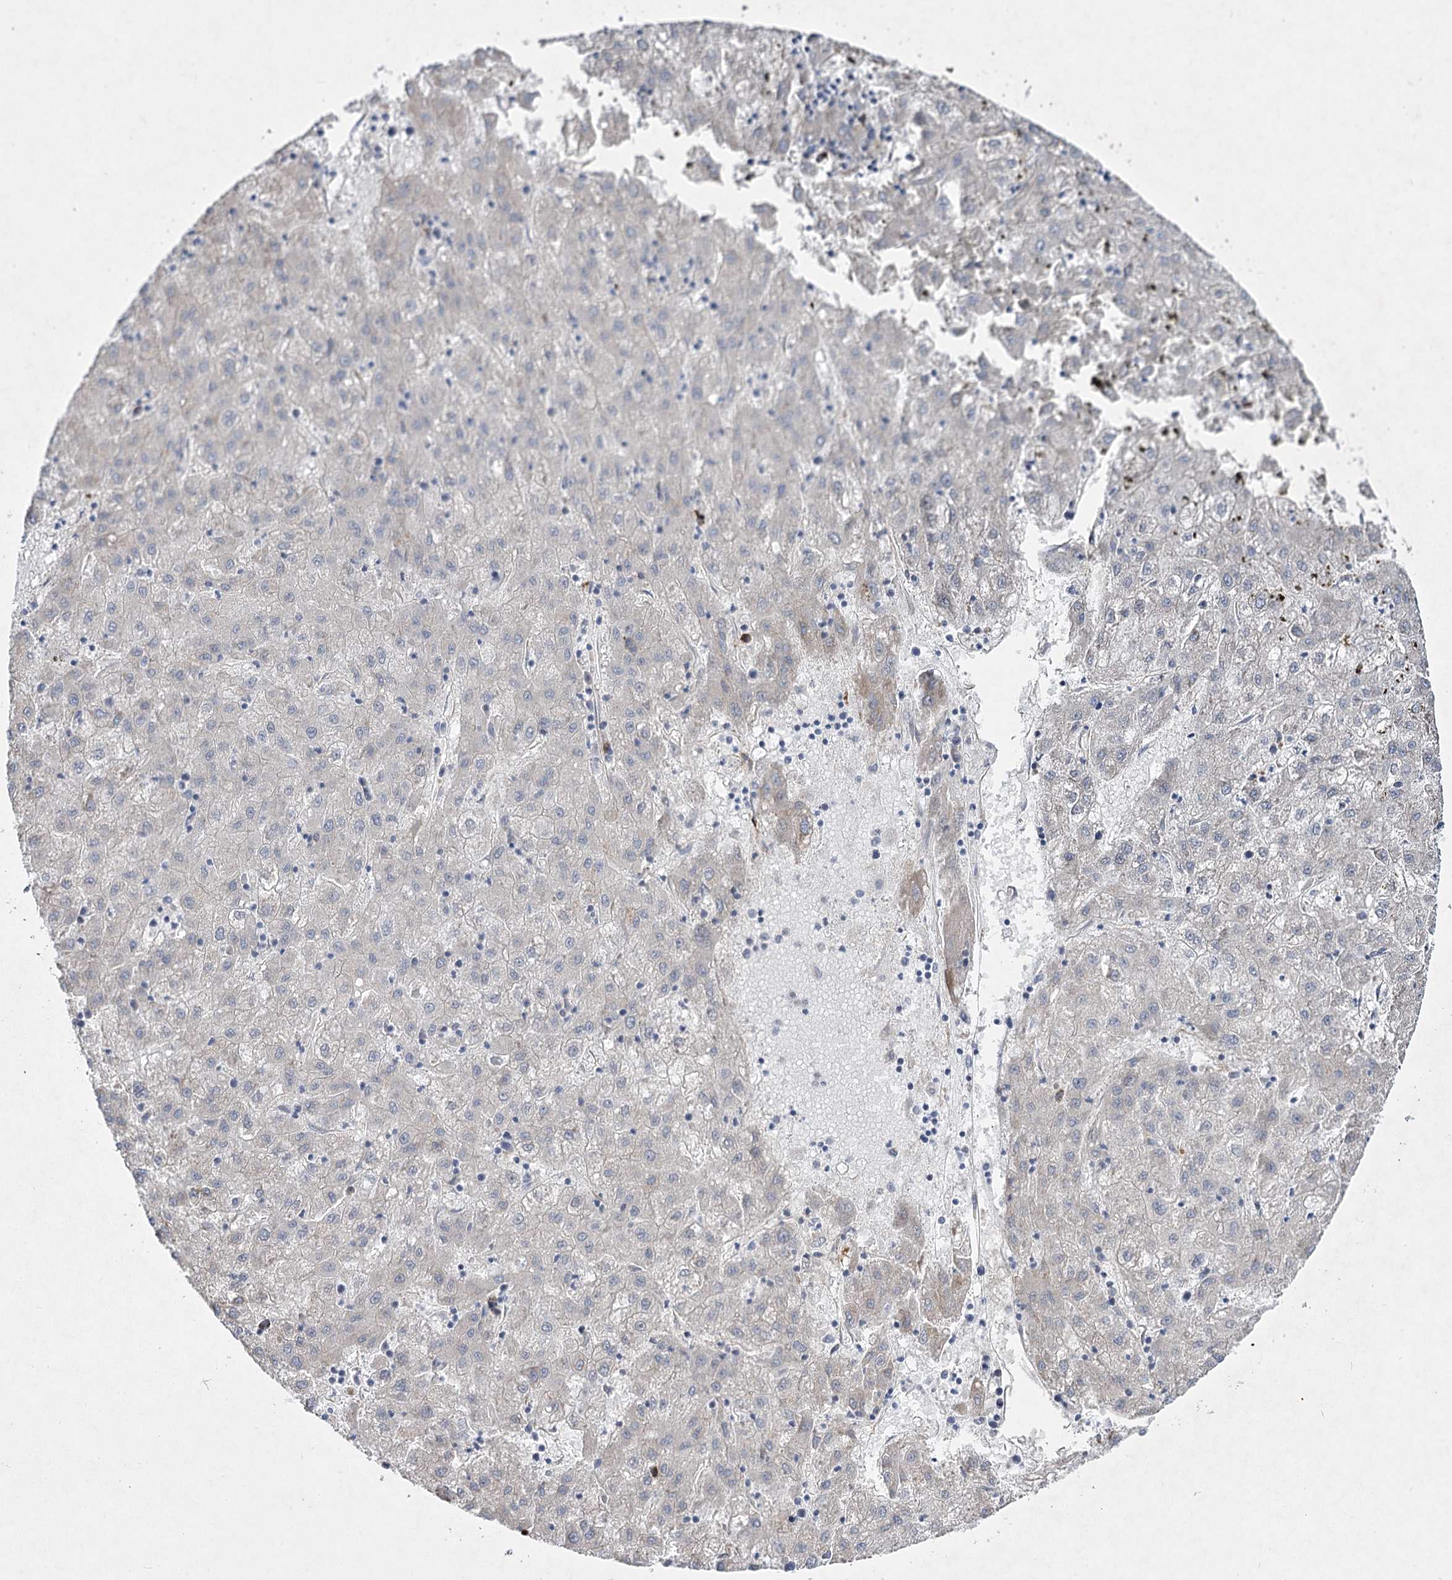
{"staining": {"intensity": "negative", "quantity": "none", "location": "none"}, "tissue": "liver cancer", "cell_type": "Tumor cells", "image_type": "cancer", "snomed": [{"axis": "morphology", "description": "Carcinoma, Hepatocellular, NOS"}, {"axis": "topography", "description": "Liver"}], "caption": "IHC histopathology image of liver cancer (hepatocellular carcinoma) stained for a protein (brown), which shows no staining in tumor cells.", "gene": "SH3BP5L", "patient": {"sex": "male", "age": 72}}